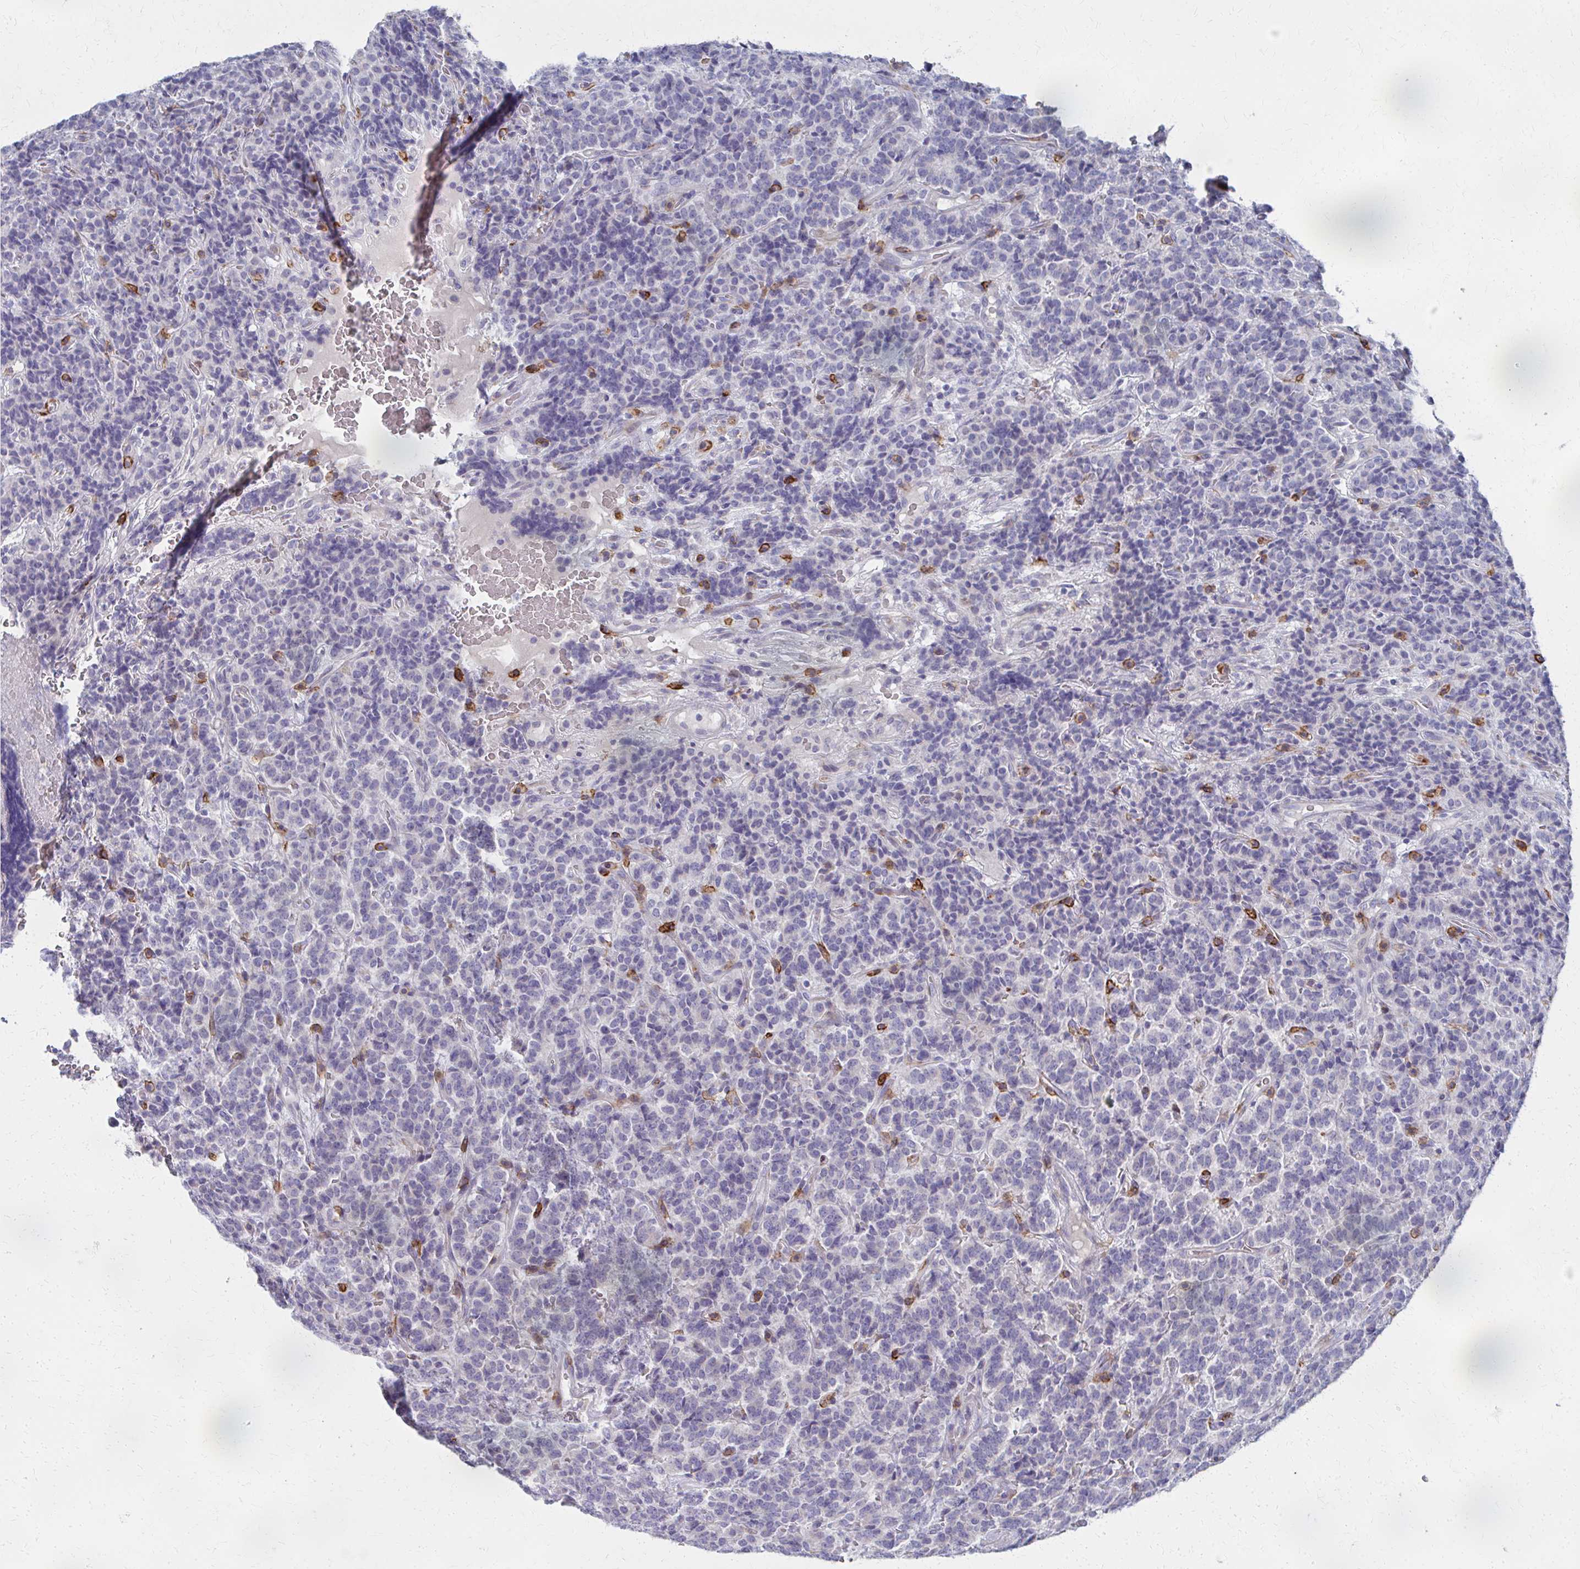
{"staining": {"intensity": "negative", "quantity": "none", "location": "none"}, "tissue": "carcinoid", "cell_type": "Tumor cells", "image_type": "cancer", "snomed": [{"axis": "morphology", "description": "Carcinoid, malignant, NOS"}, {"axis": "topography", "description": "Pancreas"}], "caption": "Immunohistochemistry histopathology image of malignant carcinoid stained for a protein (brown), which exhibits no expression in tumor cells. (Immunohistochemistry (ihc), brightfield microscopy, high magnification).", "gene": "MS4A2", "patient": {"sex": "male", "age": 36}}